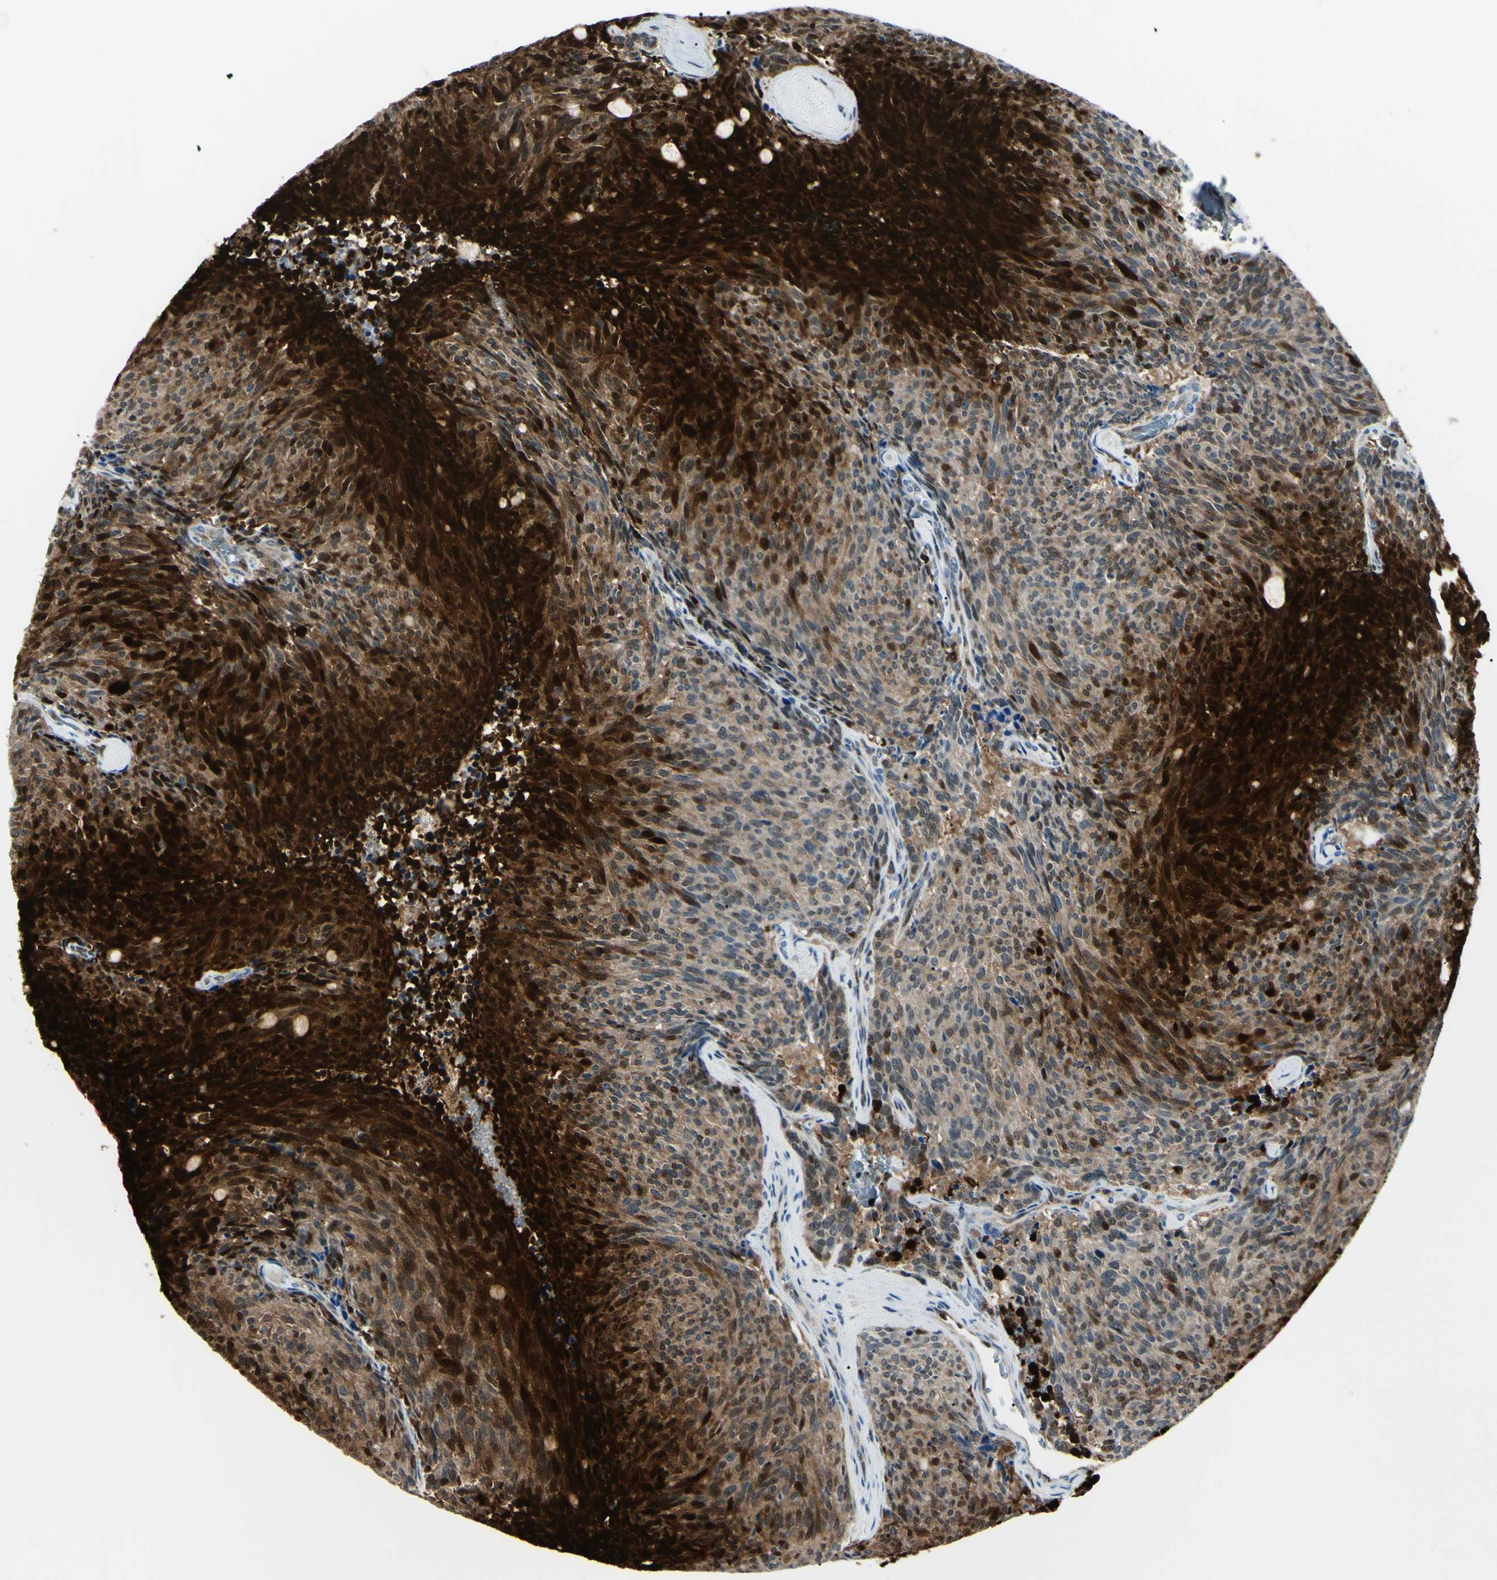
{"staining": {"intensity": "strong", "quantity": ">75%", "location": "cytoplasmic/membranous,nuclear"}, "tissue": "carcinoid", "cell_type": "Tumor cells", "image_type": "cancer", "snomed": [{"axis": "morphology", "description": "Carcinoid, malignant, NOS"}, {"axis": "topography", "description": "Pancreas"}], "caption": "Protein expression by immunohistochemistry shows strong cytoplasmic/membranous and nuclear positivity in approximately >75% of tumor cells in carcinoid (malignant). (DAB (3,3'-diaminobenzidine) = brown stain, brightfield microscopy at high magnification).", "gene": "PGK1", "patient": {"sex": "female", "age": 54}}